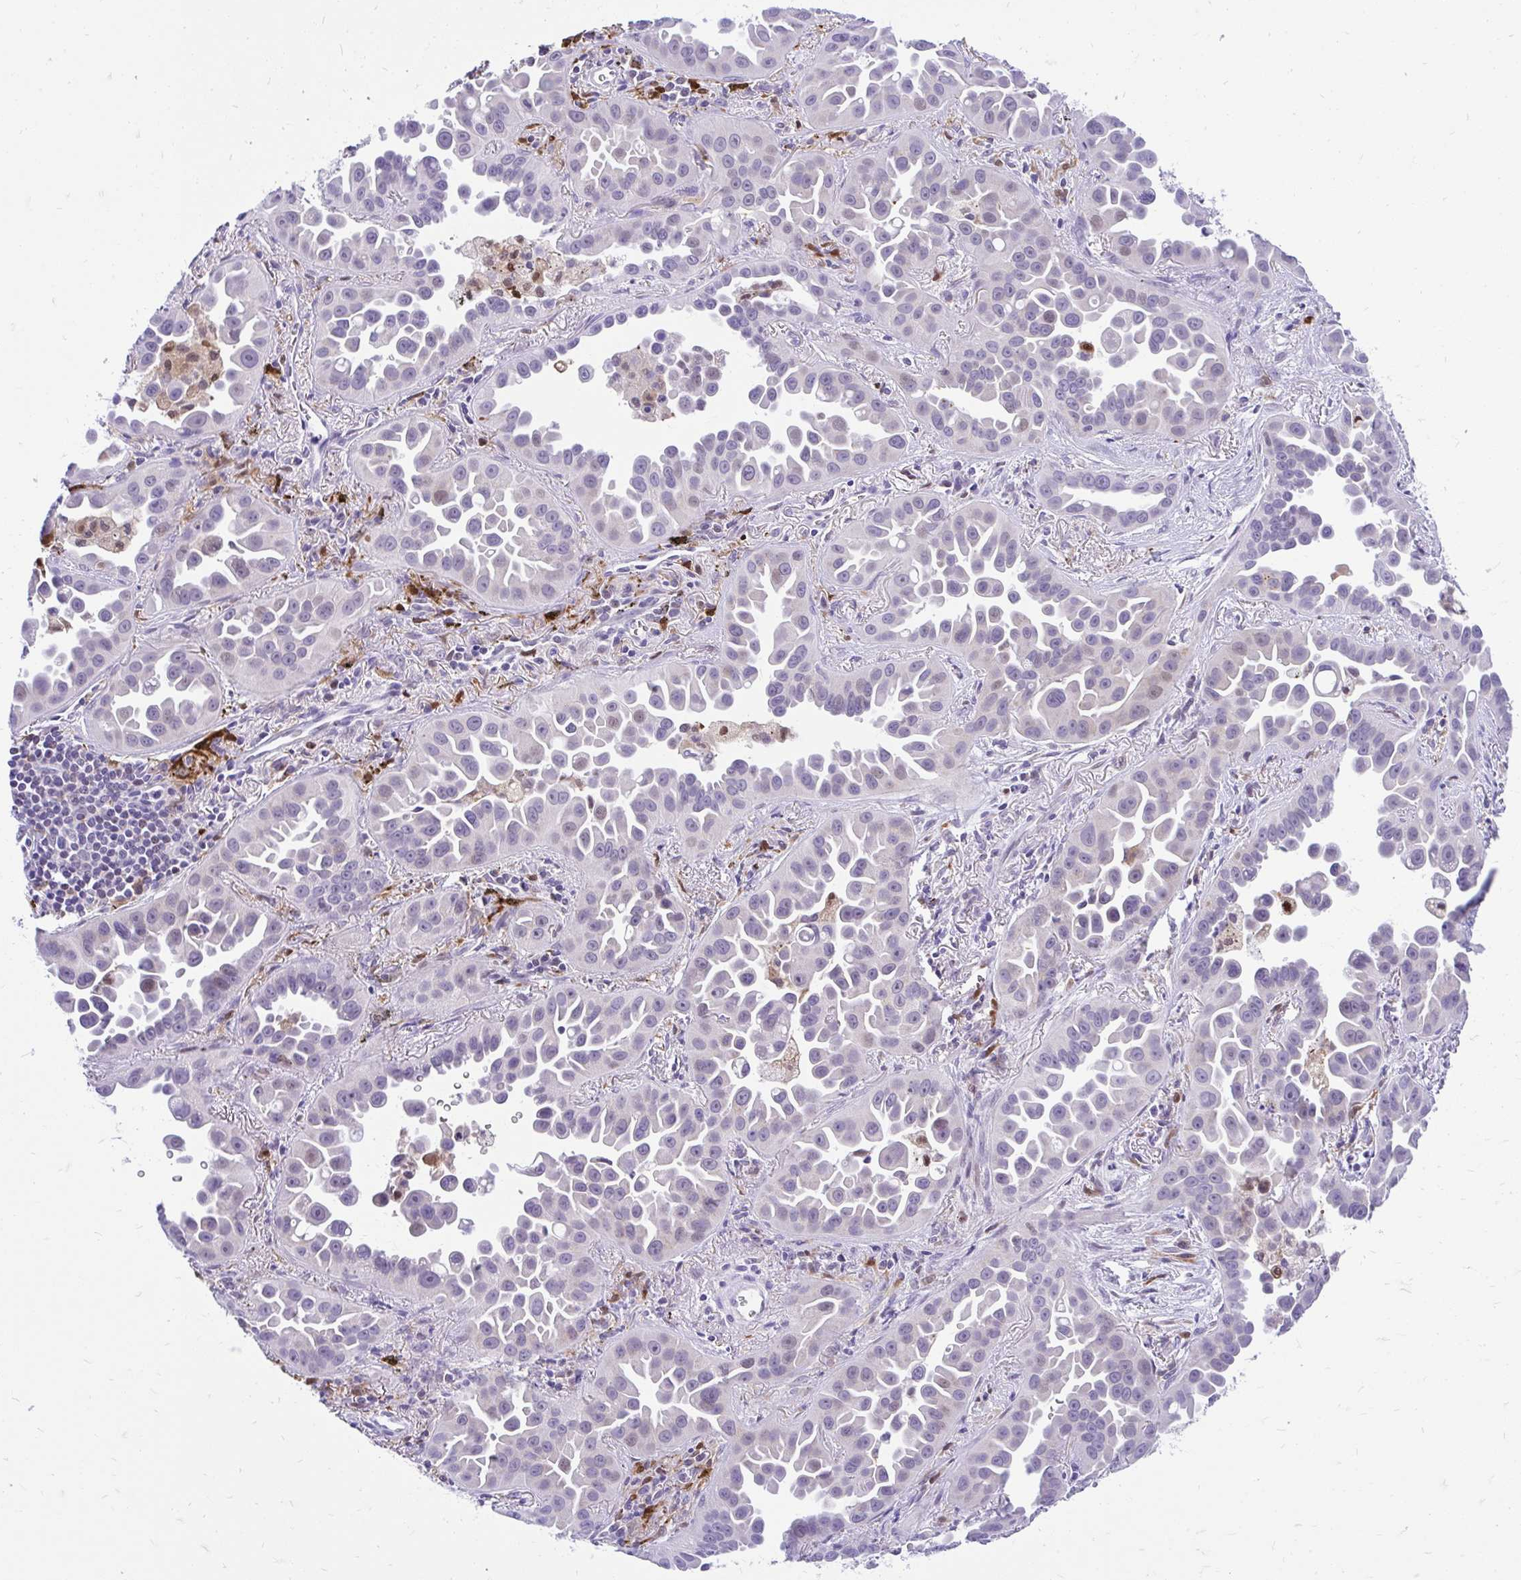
{"staining": {"intensity": "negative", "quantity": "none", "location": "none"}, "tissue": "lung cancer", "cell_type": "Tumor cells", "image_type": "cancer", "snomed": [{"axis": "morphology", "description": "Adenocarcinoma, NOS"}, {"axis": "topography", "description": "Lung"}], "caption": "Tumor cells show no significant protein expression in adenocarcinoma (lung). Nuclei are stained in blue.", "gene": "GLB1L2", "patient": {"sex": "male", "age": 68}}